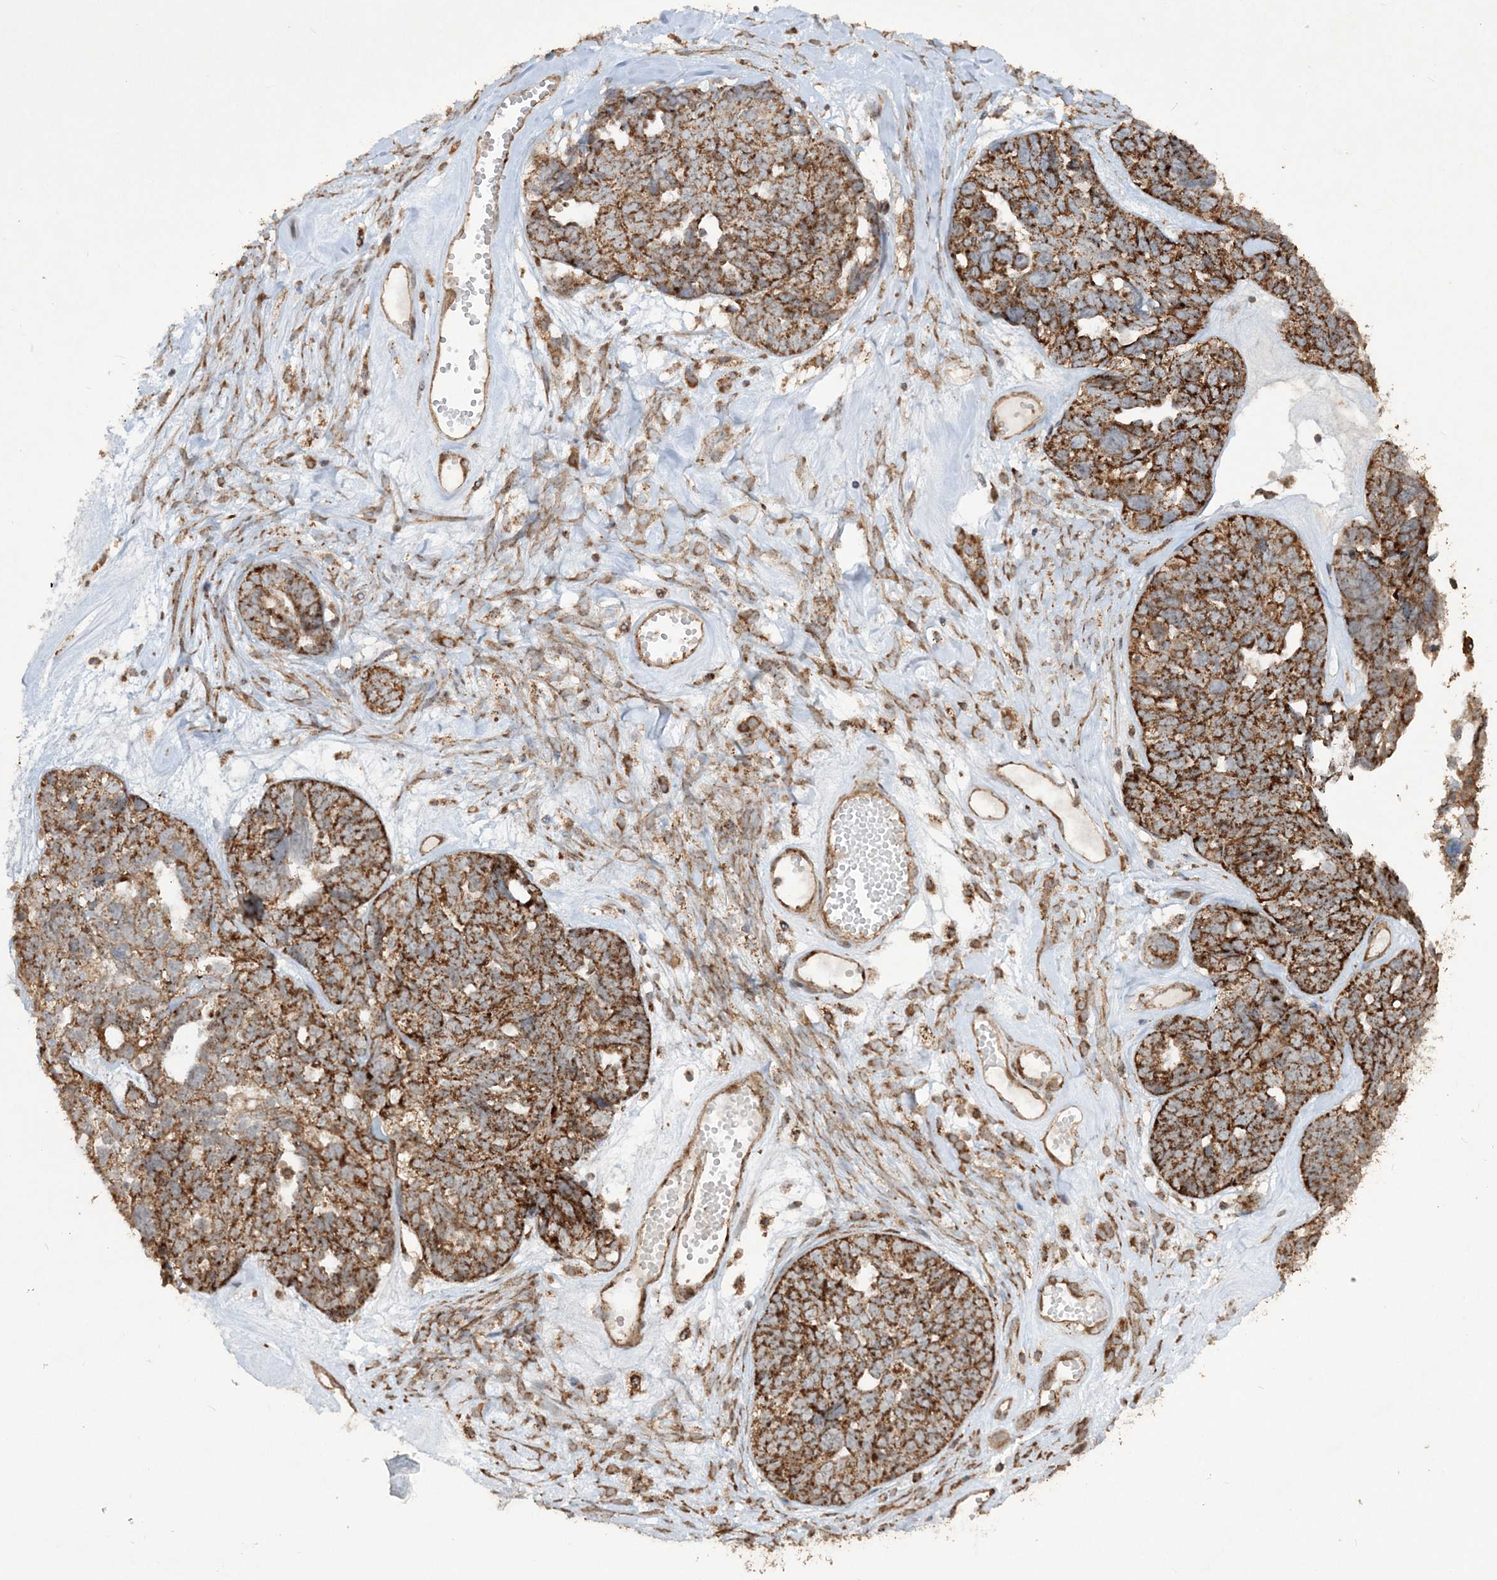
{"staining": {"intensity": "strong", "quantity": ">75%", "location": "cytoplasmic/membranous"}, "tissue": "ovarian cancer", "cell_type": "Tumor cells", "image_type": "cancer", "snomed": [{"axis": "morphology", "description": "Cystadenocarcinoma, serous, NOS"}, {"axis": "topography", "description": "Ovary"}], "caption": "A photomicrograph of human serous cystadenocarcinoma (ovarian) stained for a protein displays strong cytoplasmic/membranous brown staining in tumor cells. (DAB IHC, brown staining for protein, blue staining for nuclei).", "gene": "TTC7A", "patient": {"sex": "female", "age": 79}}